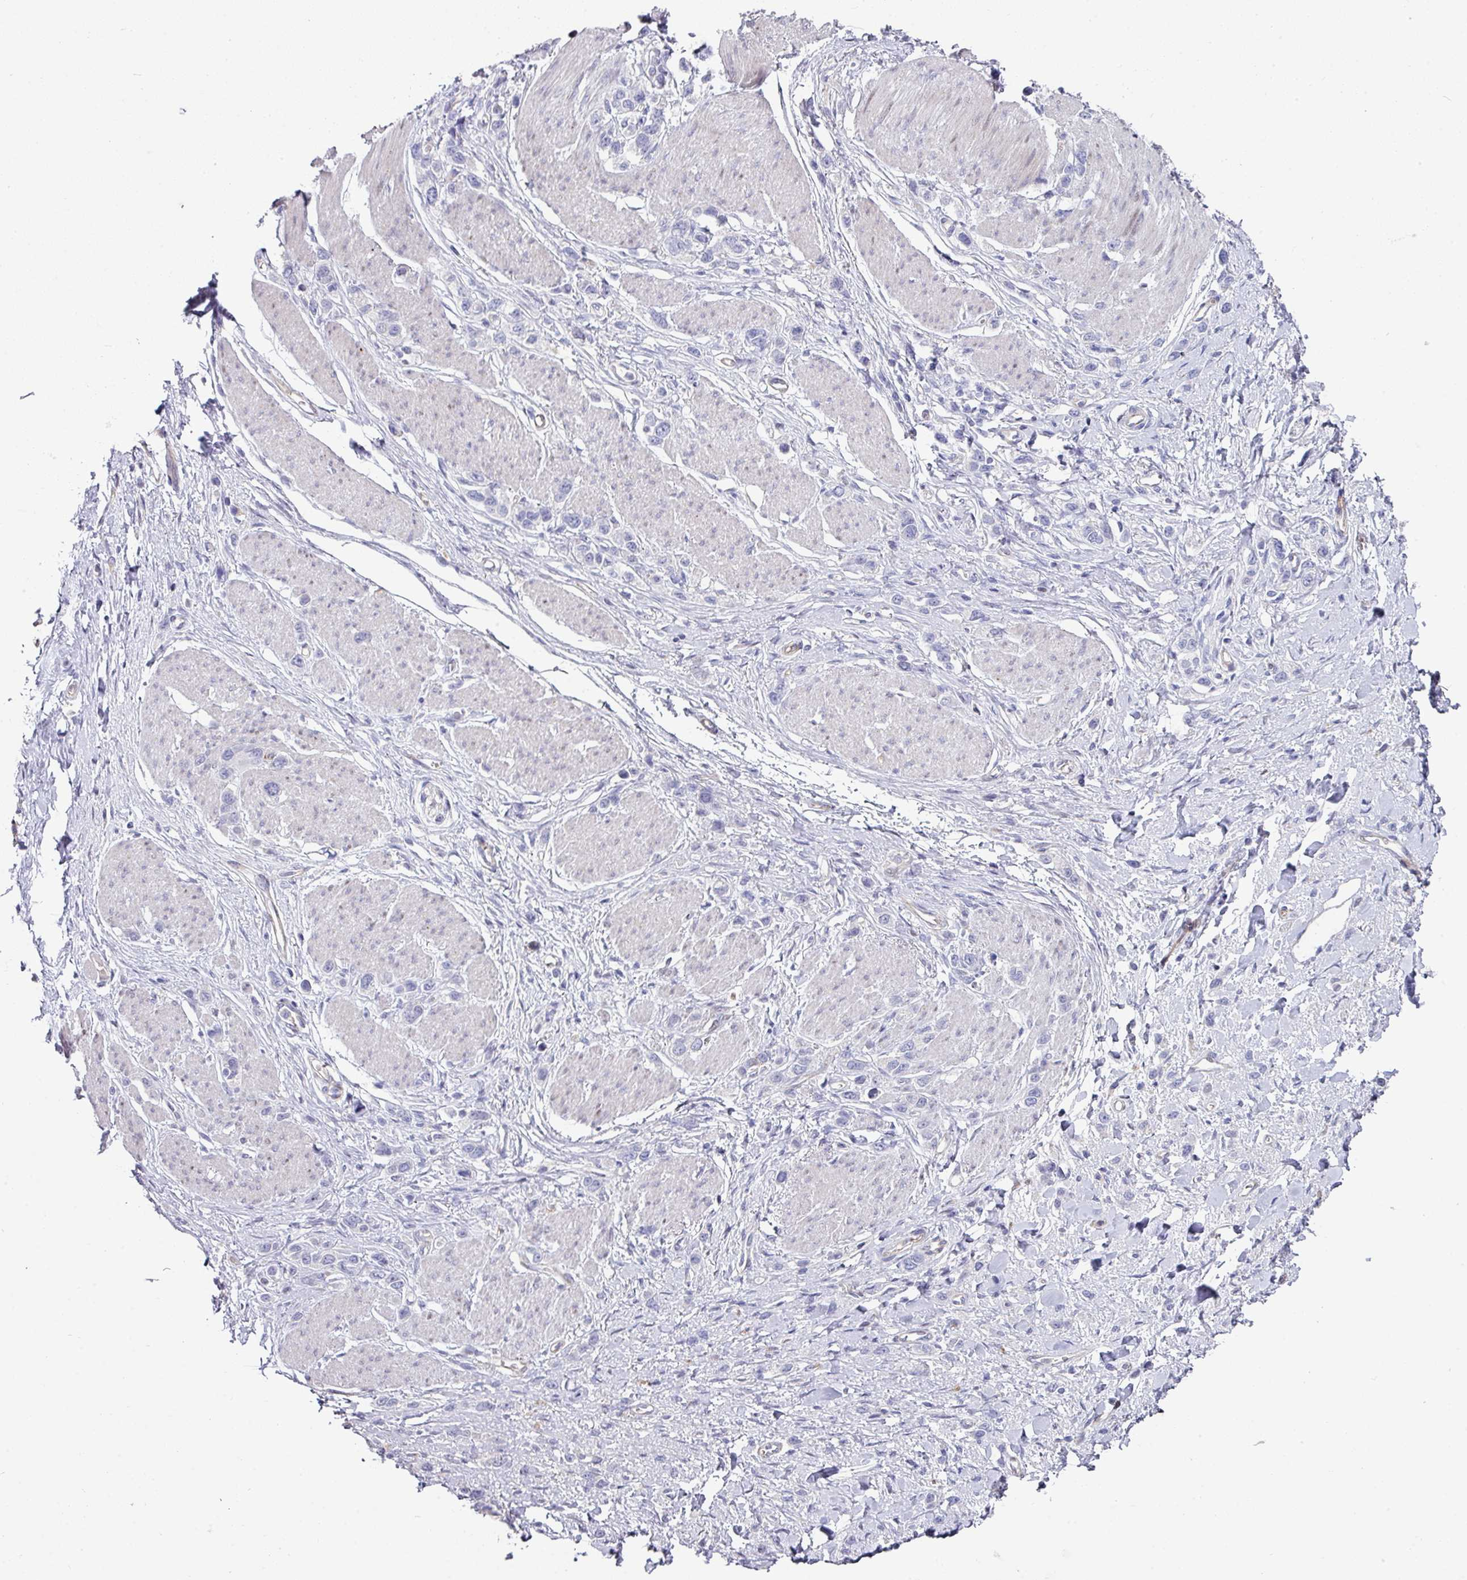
{"staining": {"intensity": "negative", "quantity": "none", "location": "none"}, "tissue": "stomach cancer", "cell_type": "Tumor cells", "image_type": "cancer", "snomed": [{"axis": "morphology", "description": "Adenocarcinoma, NOS"}, {"axis": "topography", "description": "Stomach"}], "caption": "Protein analysis of stomach cancer (adenocarcinoma) displays no significant staining in tumor cells.", "gene": "ANO9", "patient": {"sex": "female", "age": 65}}